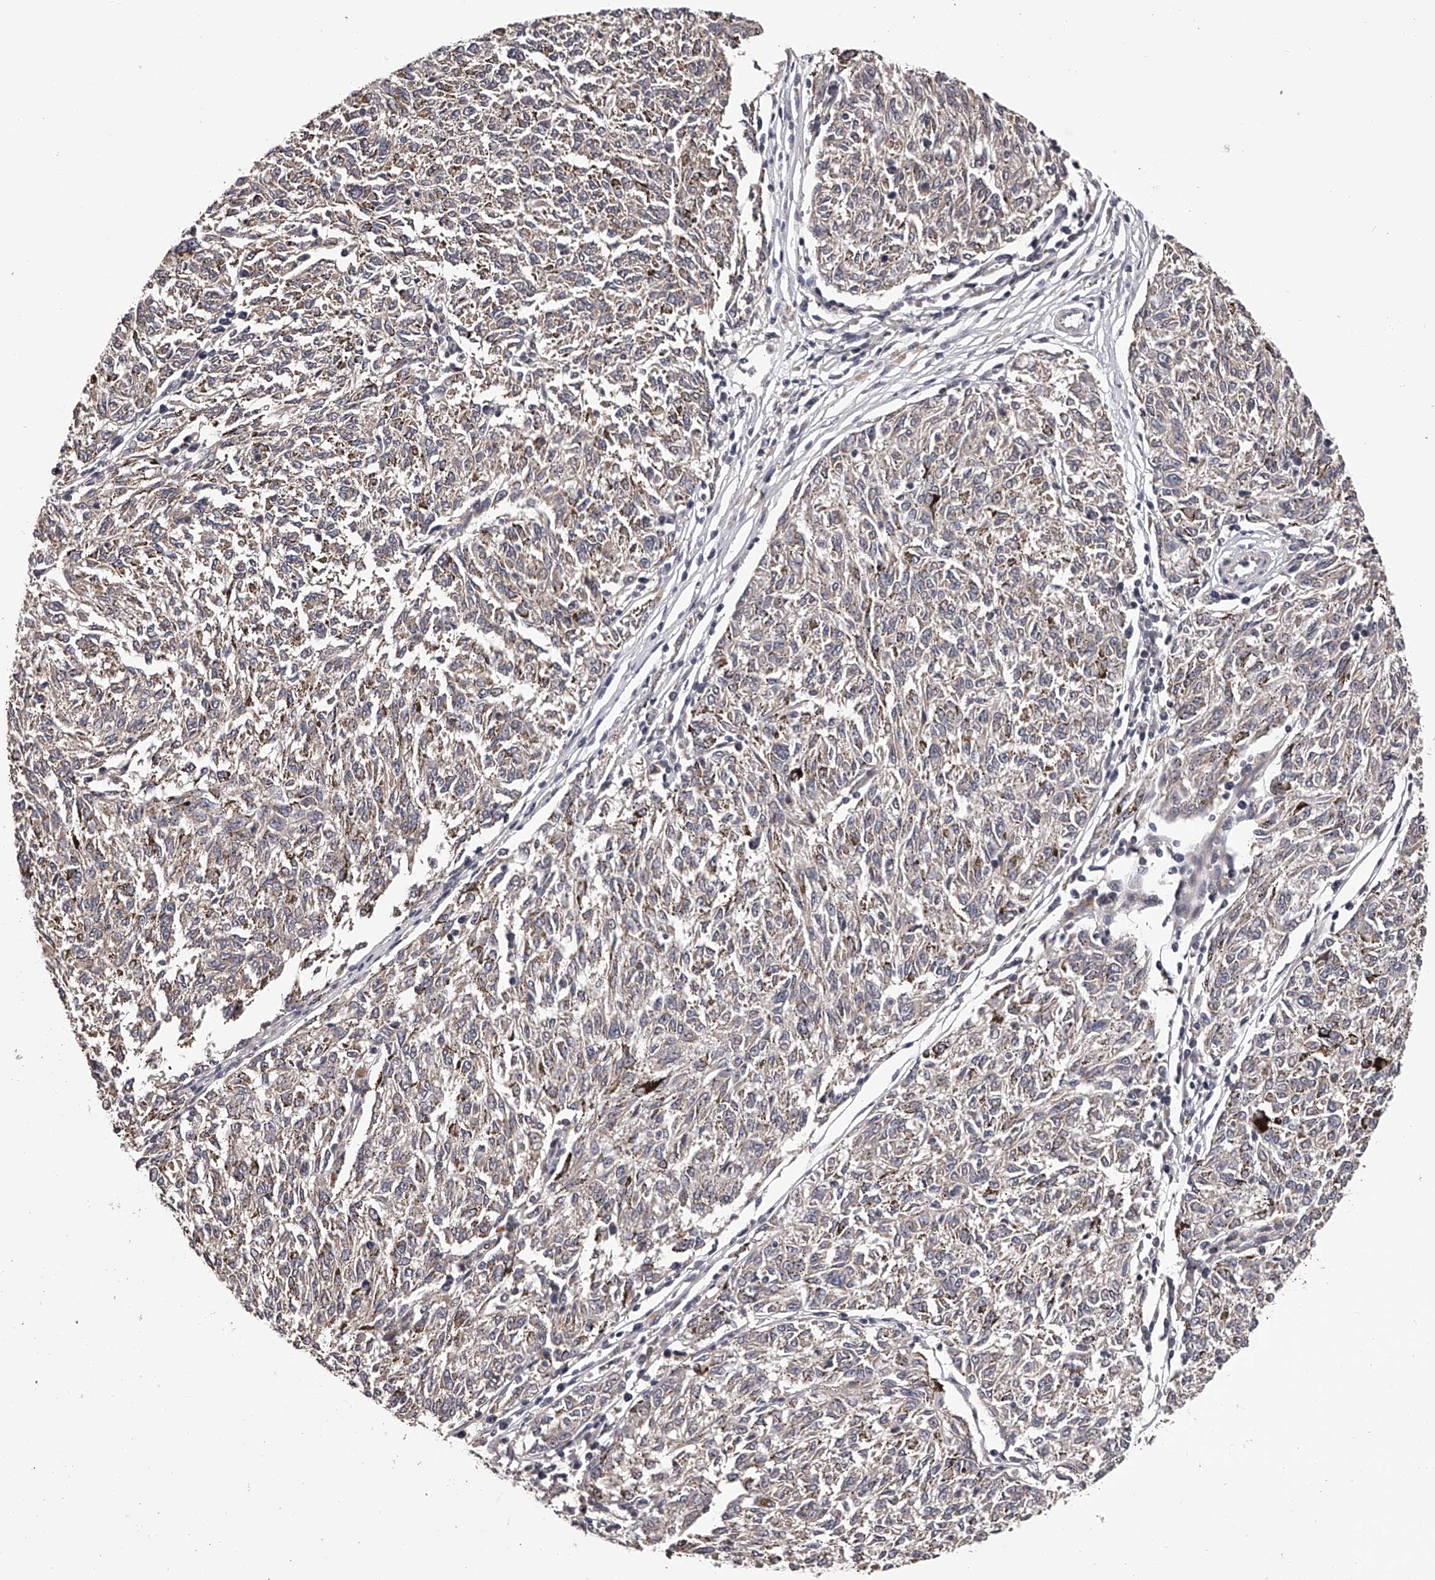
{"staining": {"intensity": "weak", "quantity": "25%-75%", "location": "cytoplasmic/membranous"}, "tissue": "melanoma", "cell_type": "Tumor cells", "image_type": "cancer", "snomed": [{"axis": "morphology", "description": "Malignant melanoma, NOS"}, {"axis": "topography", "description": "Skin"}], "caption": "Human melanoma stained with a brown dye demonstrates weak cytoplasmic/membranous positive expression in approximately 25%-75% of tumor cells.", "gene": "PFDN2", "patient": {"sex": "female", "age": 72}}